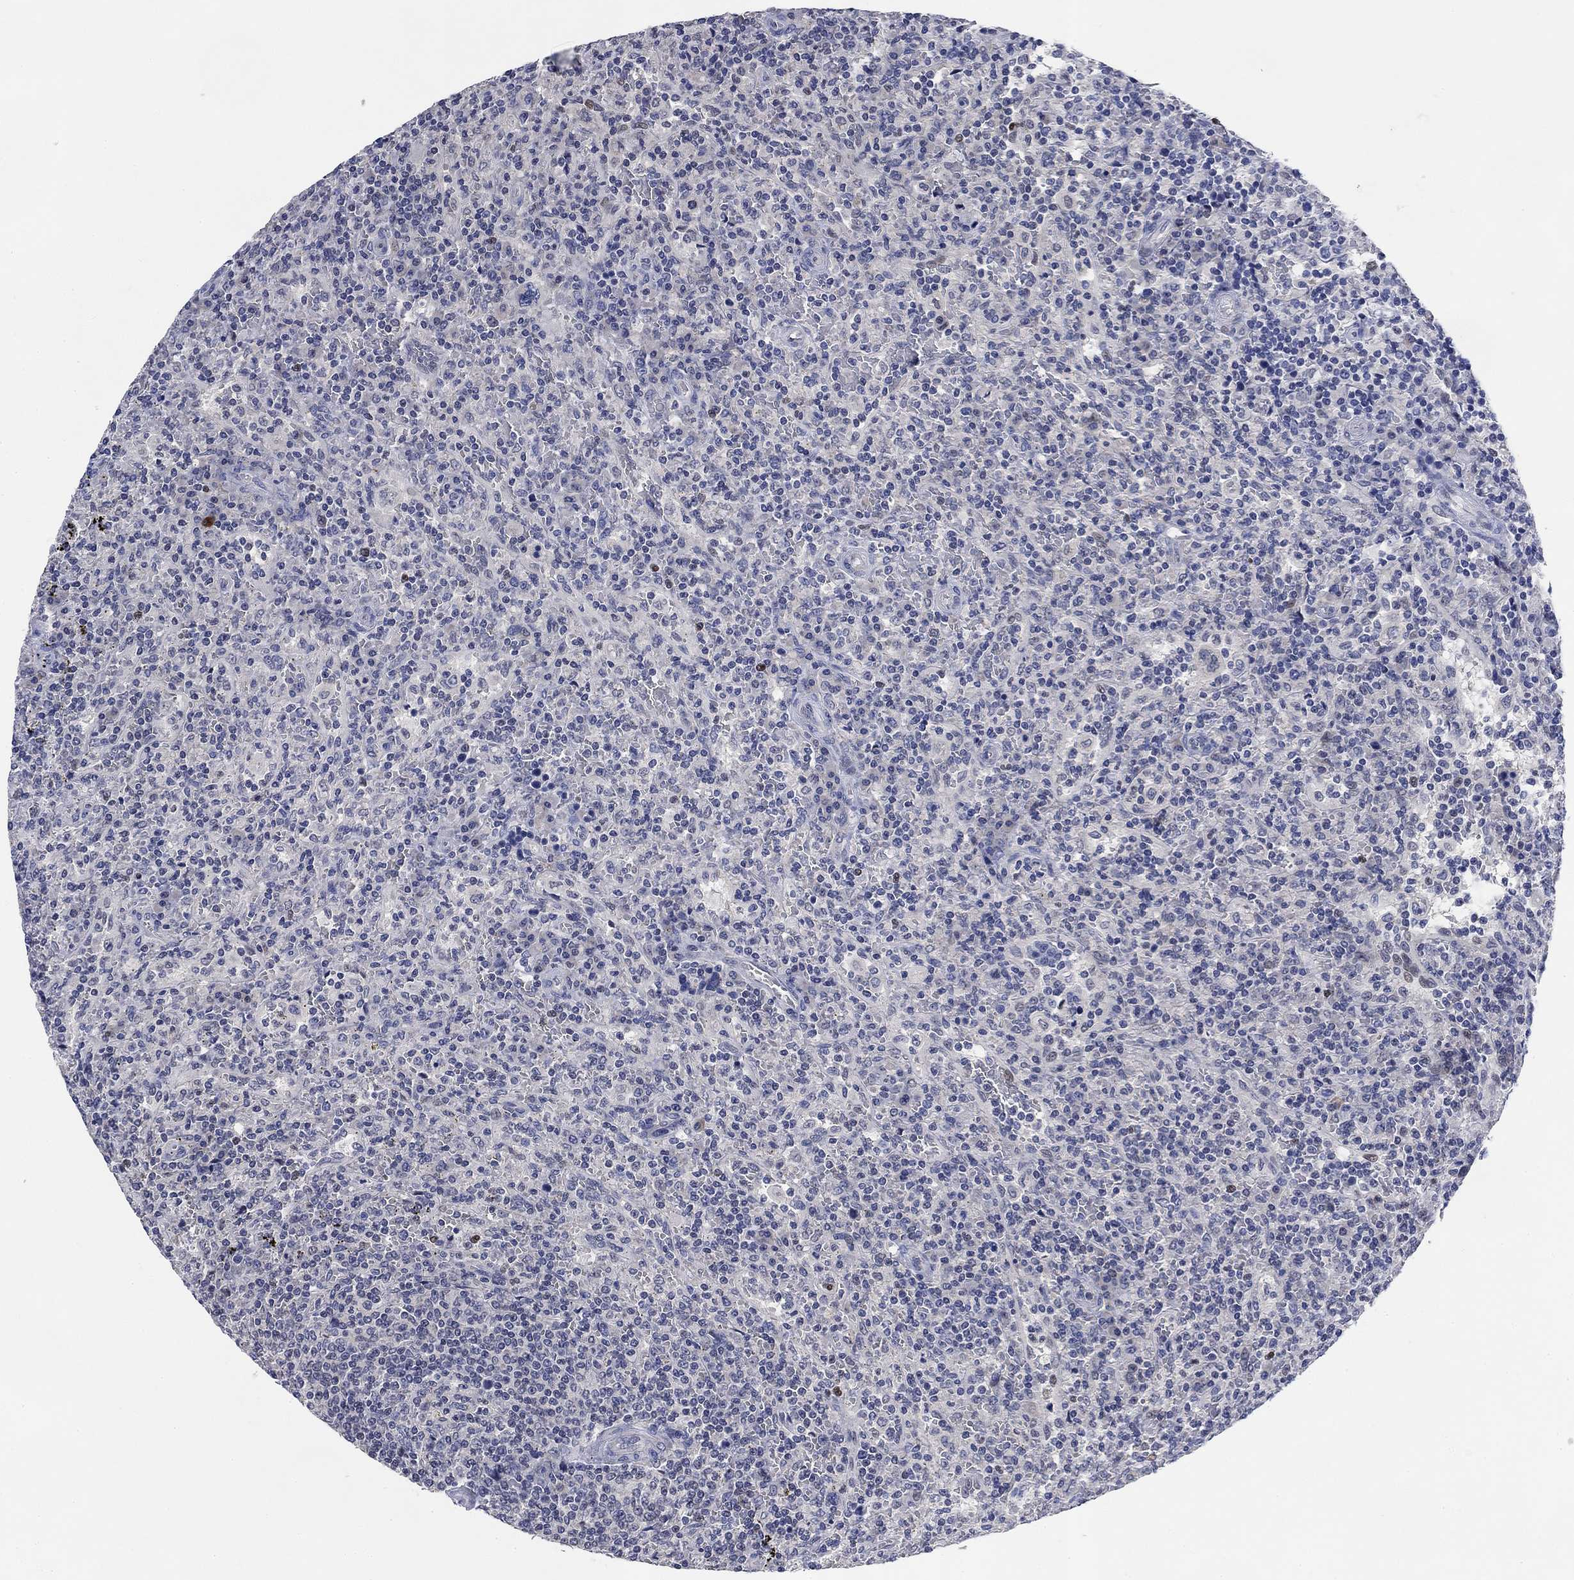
{"staining": {"intensity": "negative", "quantity": "none", "location": "none"}, "tissue": "lymphoma", "cell_type": "Tumor cells", "image_type": "cancer", "snomed": [{"axis": "morphology", "description": "Malignant lymphoma, non-Hodgkin's type, Low grade"}, {"axis": "topography", "description": "Spleen"}], "caption": "Micrograph shows no protein positivity in tumor cells of lymphoma tissue.", "gene": "DAZL", "patient": {"sex": "male", "age": 62}}